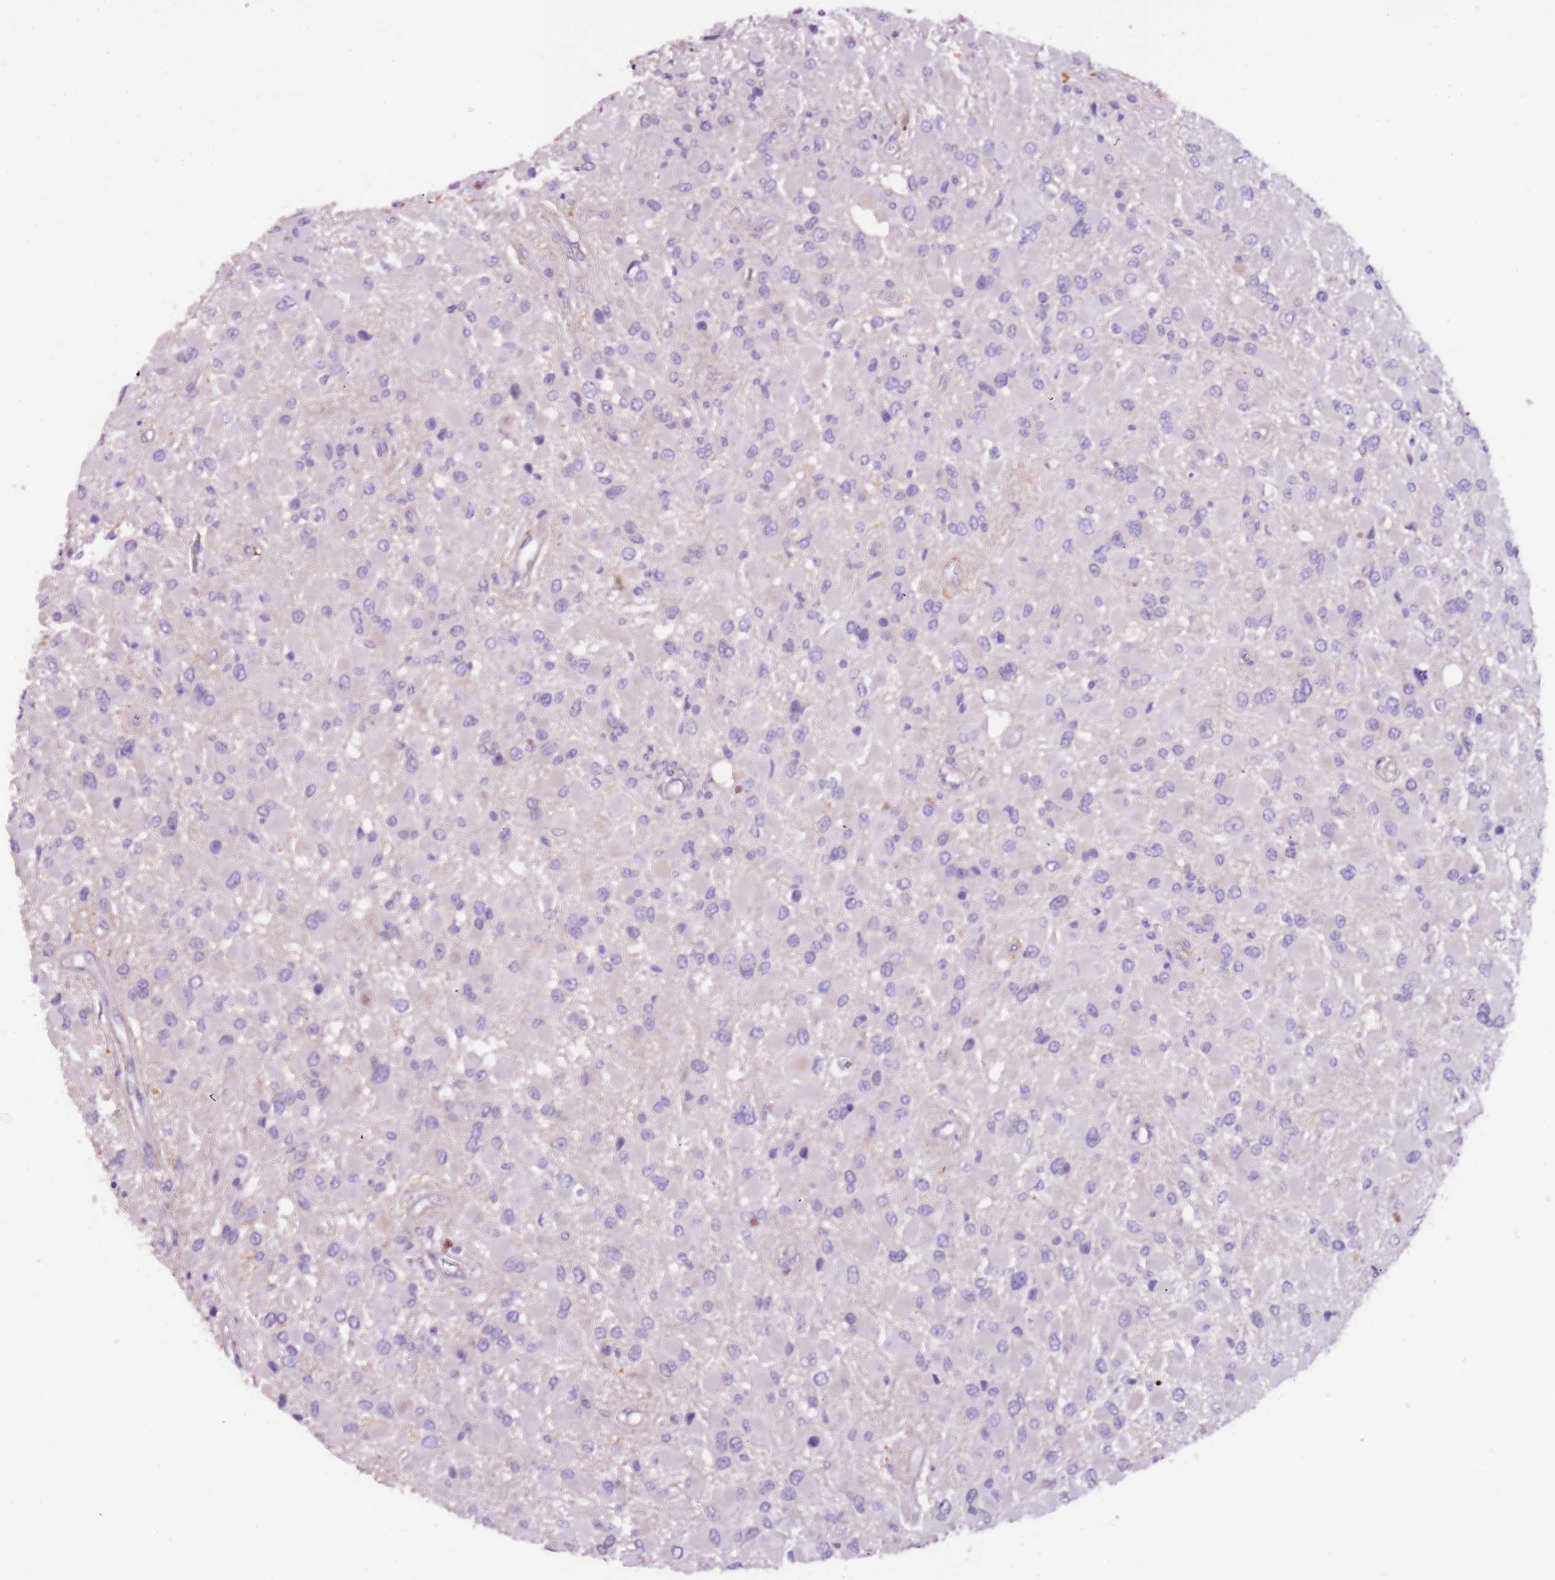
{"staining": {"intensity": "negative", "quantity": "none", "location": "none"}, "tissue": "glioma", "cell_type": "Tumor cells", "image_type": "cancer", "snomed": [{"axis": "morphology", "description": "Glioma, malignant, High grade"}, {"axis": "topography", "description": "Brain"}], "caption": "Human glioma stained for a protein using IHC shows no staining in tumor cells.", "gene": "NKX2-3", "patient": {"sex": "male", "age": 53}}